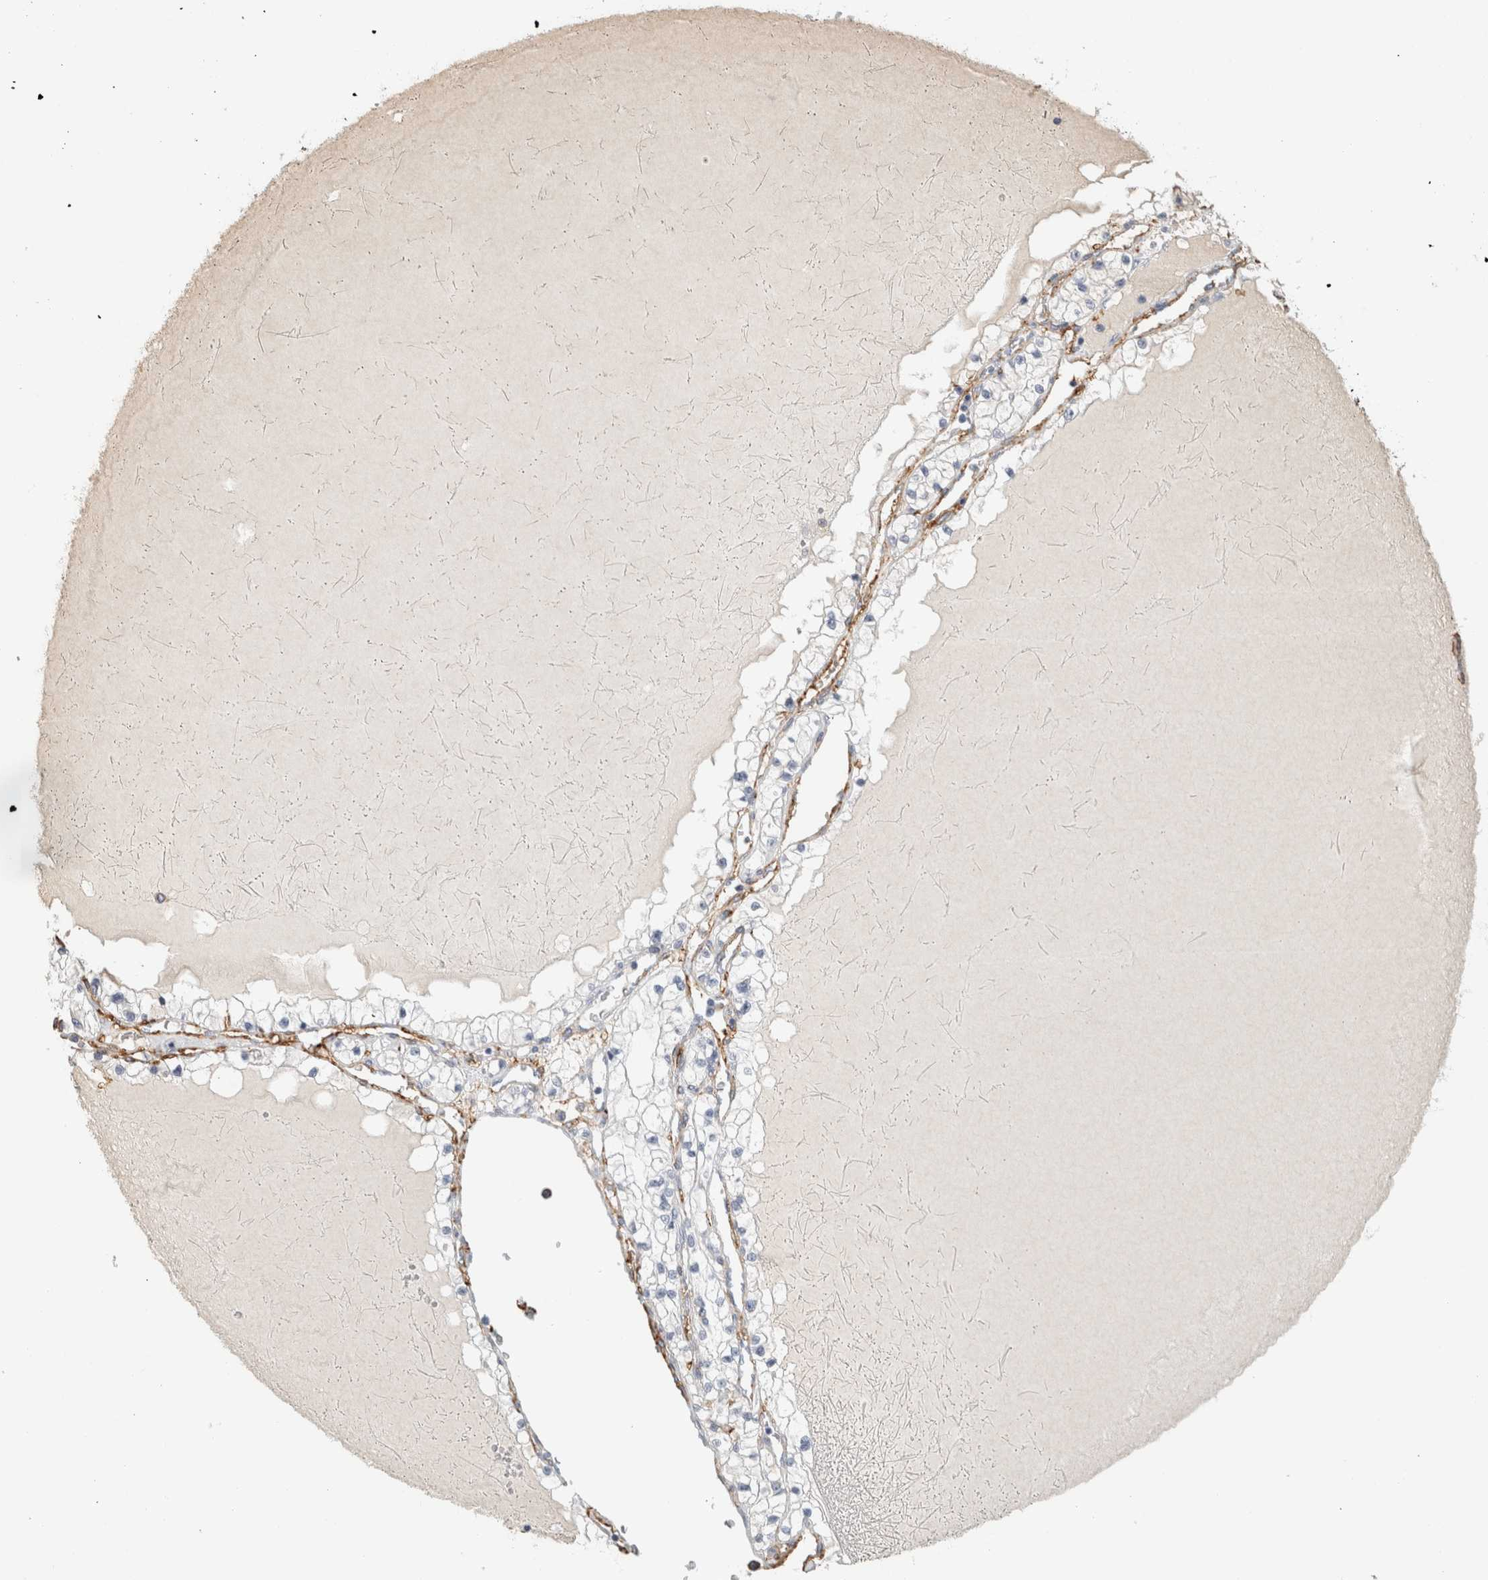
{"staining": {"intensity": "negative", "quantity": "none", "location": "none"}, "tissue": "renal cancer", "cell_type": "Tumor cells", "image_type": "cancer", "snomed": [{"axis": "morphology", "description": "Adenocarcinoma, NOS"}, {"axis": "topography", "description": "Kidney"}], "caption": "IHC micrograph of neoplastic tissue: renal adenocarcinoma stained with DAB (3,3'-diaminobenzidine) displays no significant protein staining in tumor cells.", "gene": "CD36", "patient": {"sex": "male", "age": 68}}